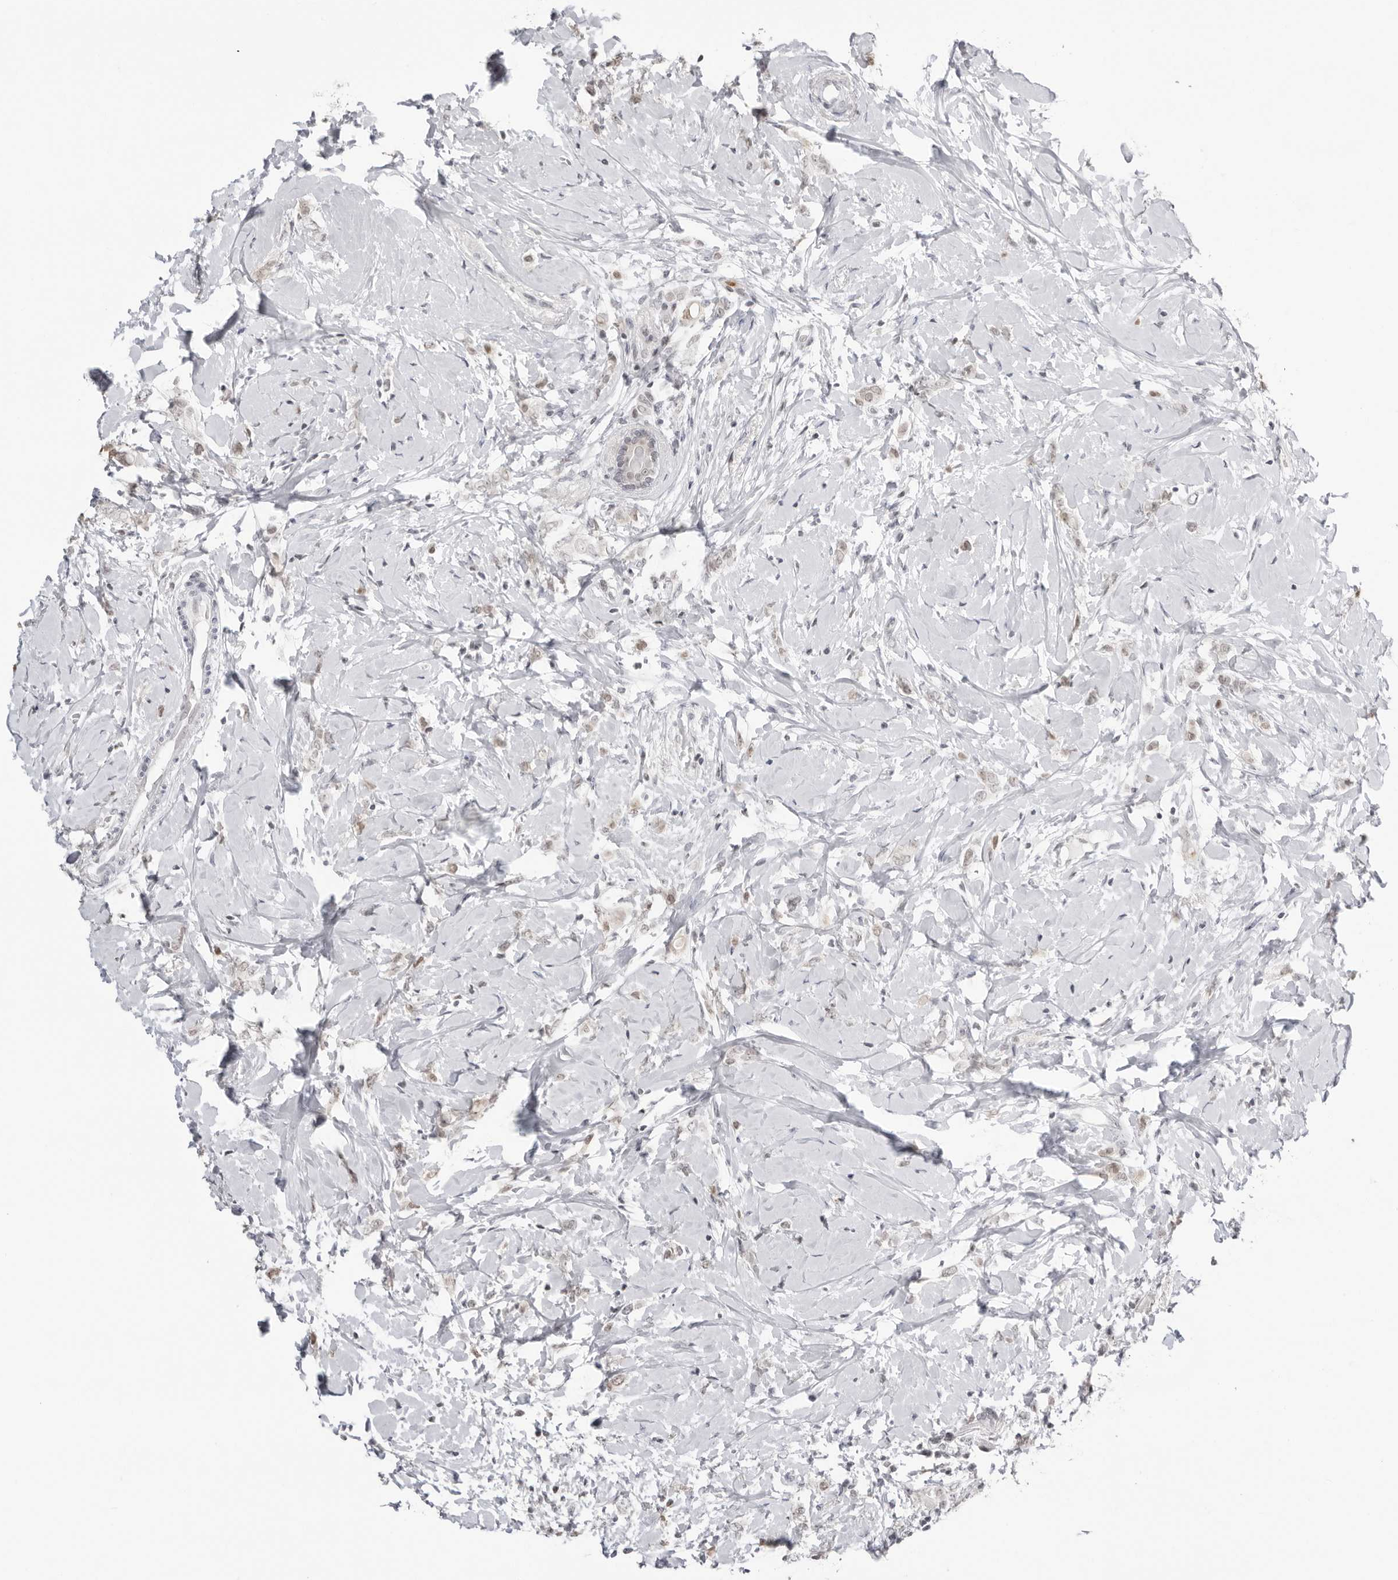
{"staining": {"intensity": "negative", "quantity": "none", "location": "none"}, "tissue": "breast cancer", "cell_type": "Tumor cells", "image_type": "cancer", "snomed": [{"axis": "morphology", "description": "Normal tissue, NOS"}, {"axis": "morphology", "description": "Lobular carcinoma"}, {"axis": "topography", "description": "Breast"}], "caption": "Lobular carcinoma (breast) was stained to show a protein in brown. There is no significant staining in tumor cells.", "gene": "RNF146", "patient": {"sex": "female", "age": 47}}